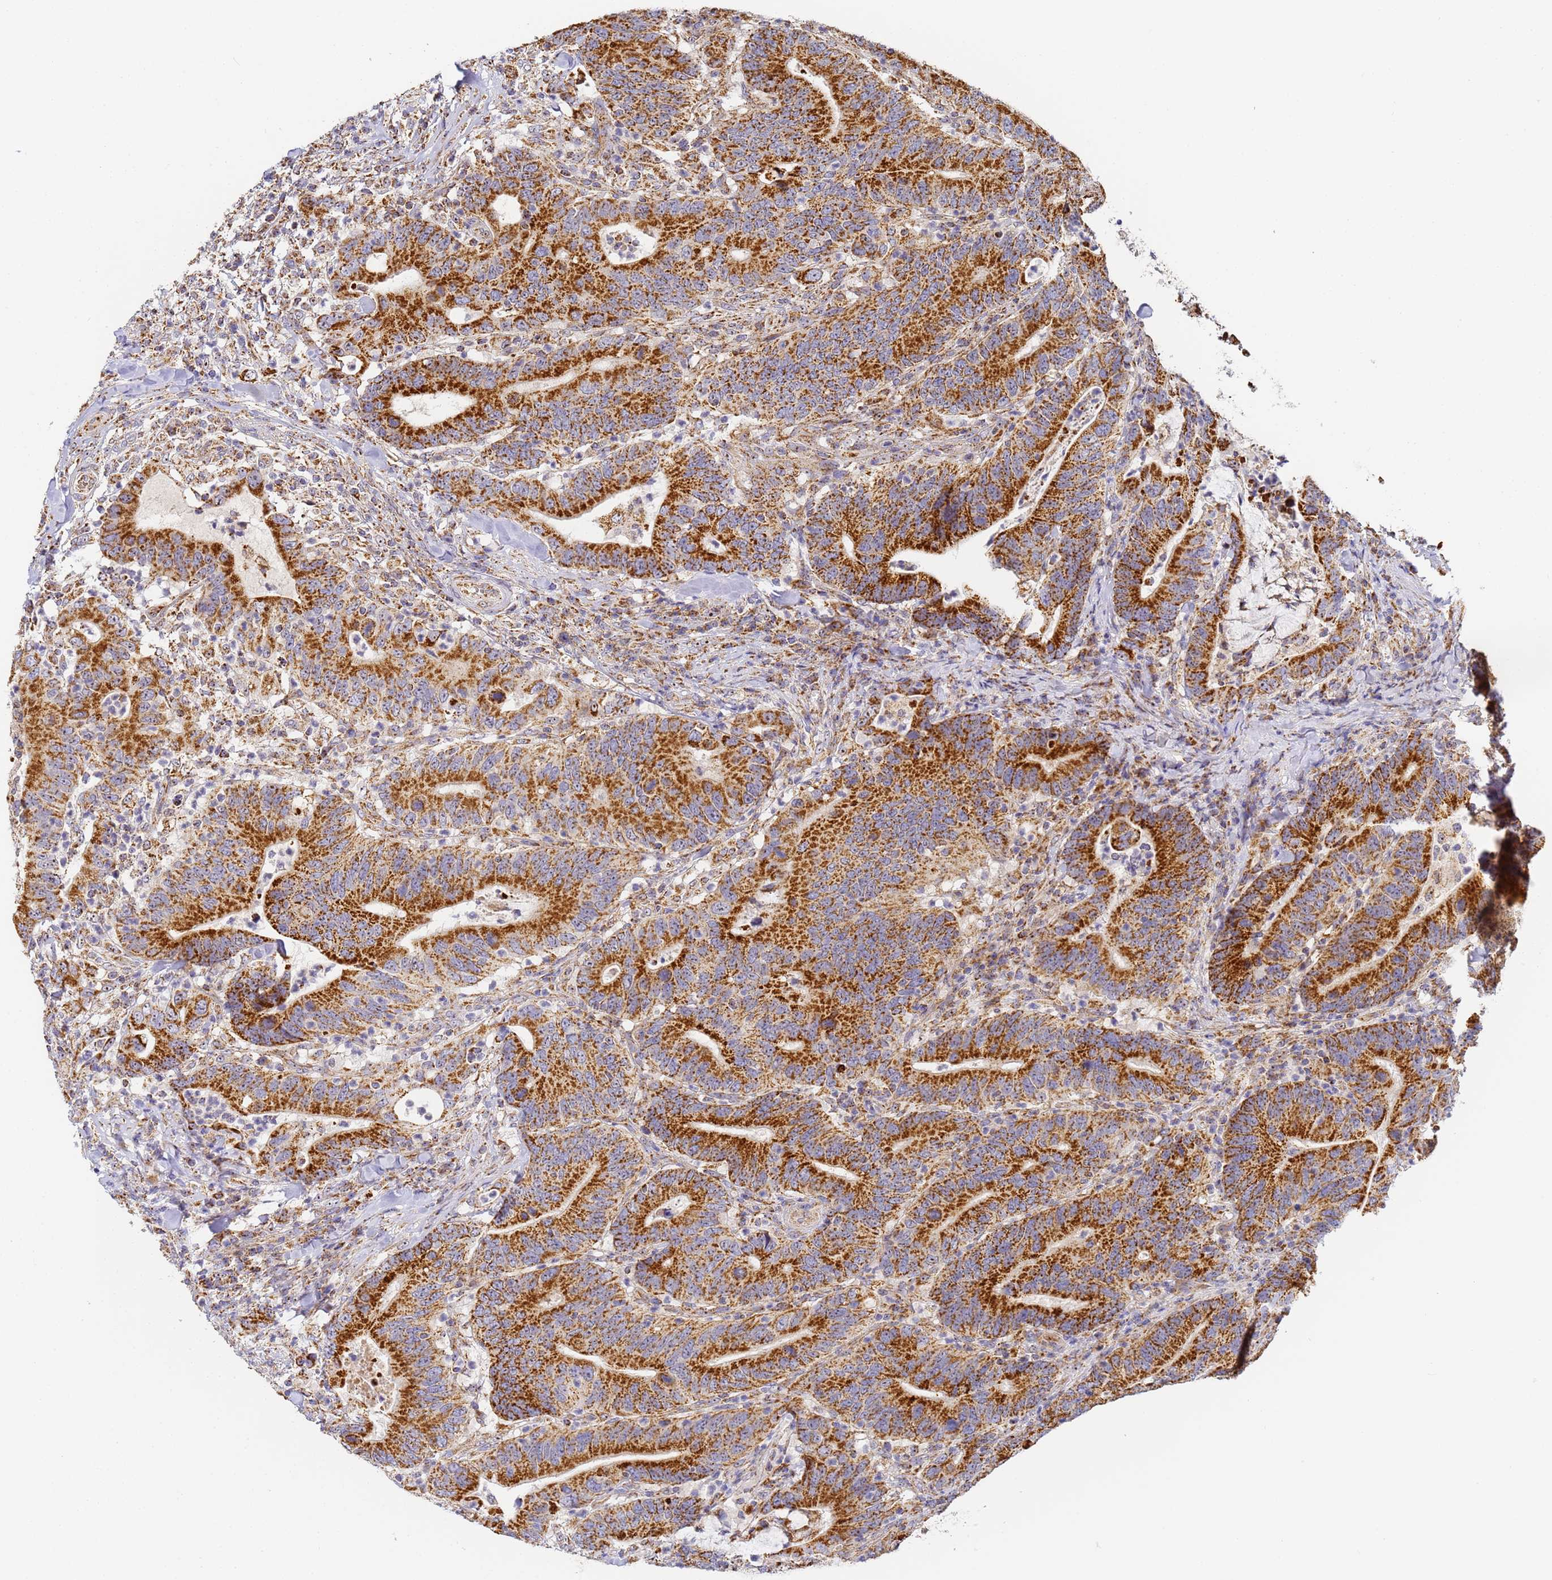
{"staining": {"intensity": "strong", "quantity": ">75%", "location": "cytoplasmic/membranous"}, "tissue": "colorectal cancer", "cell_type": "Tumor cells", "image_type": "cancer", "snomed": [{"axis": "morphology", "description": "Adenocarcinoma, NOS"}, {"axis": "topography", "description": "Colon"}], "caption": "Approximately >75% of tumor cells in human colorectal adenocarcinoma demonstrate strong cytoplasmic/membranous protein expression as visualized by brown immunohistochemical staining.", "gene": "FRG2C", "patient": {"sex": "female", "age": 66}}